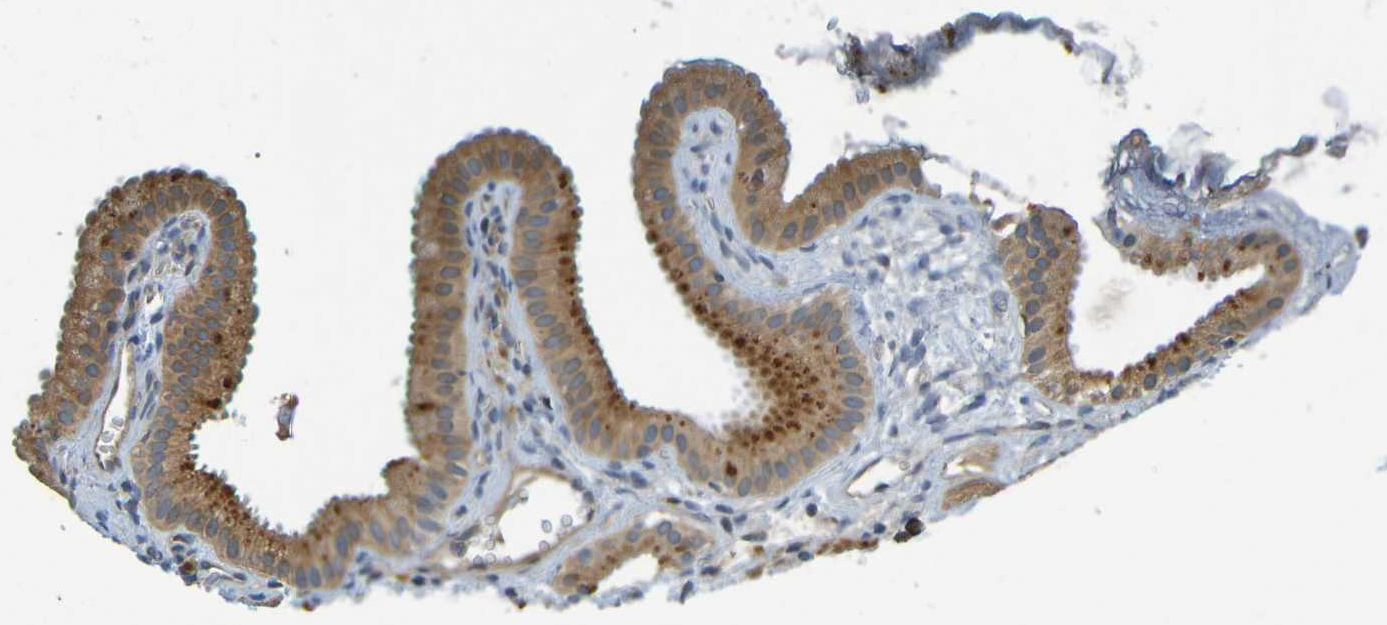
{"staining": {"intensity": "moderate", "quantity": ">75%", "location": "cytoplasmic/membranous"}, "tissue": "gallbladder", "cell_type": "Glandular cells", "image_type": "normal", "snomed": [{"axis": "morphology", "description": "Normal tissue, NOS"}, {"axis": "topography", "description": "Gallbladder"}], "caption": "This image shows IHC staining of benign human gallbladder, with medium moderate cytoplasmic/membranous expression in about >75% of glandular cells.", "gene": "CYP4F2", "patient": {"sex": "female", "age": 64}}